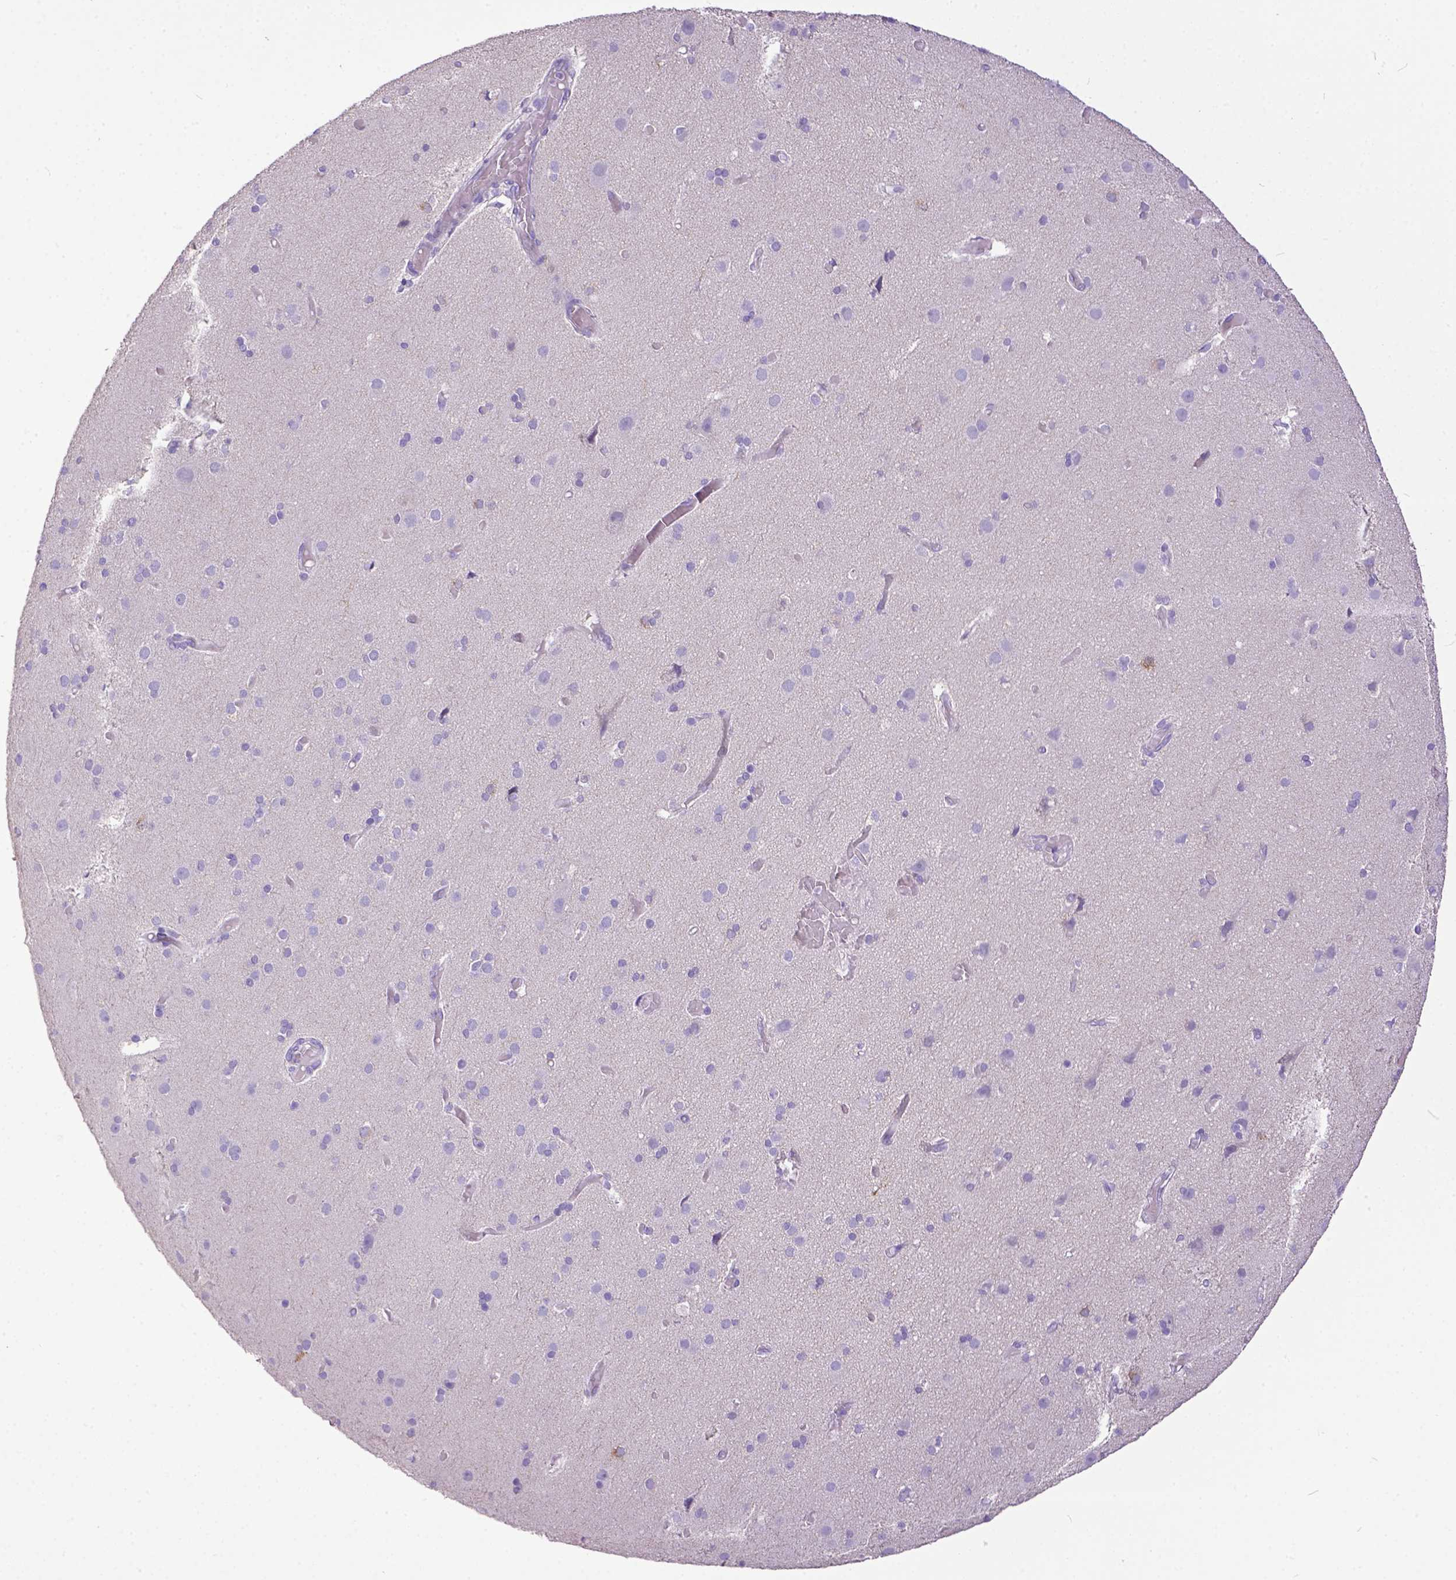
{"staining": {"intensity": "negative", "quantity": "none", "location": "none"}, "tissue": "cerebral cortex", "cell_type": "Endothelial cells", "image_type": "normal", "snomed": [{"axis": "morphology", "description": "Normal tissue, NOS"}, {"axis": "morphology", "description": "Glioma, malignant, High grade"}, {"axis": "topography", "description": "Cerebral cortex"}], "caption": "Protein analysis of unremarkable cerebral cortex displays no significant expression in endothelial cells.", "gene": "KIT", "patient": {"sex": "male", "age": 71}}